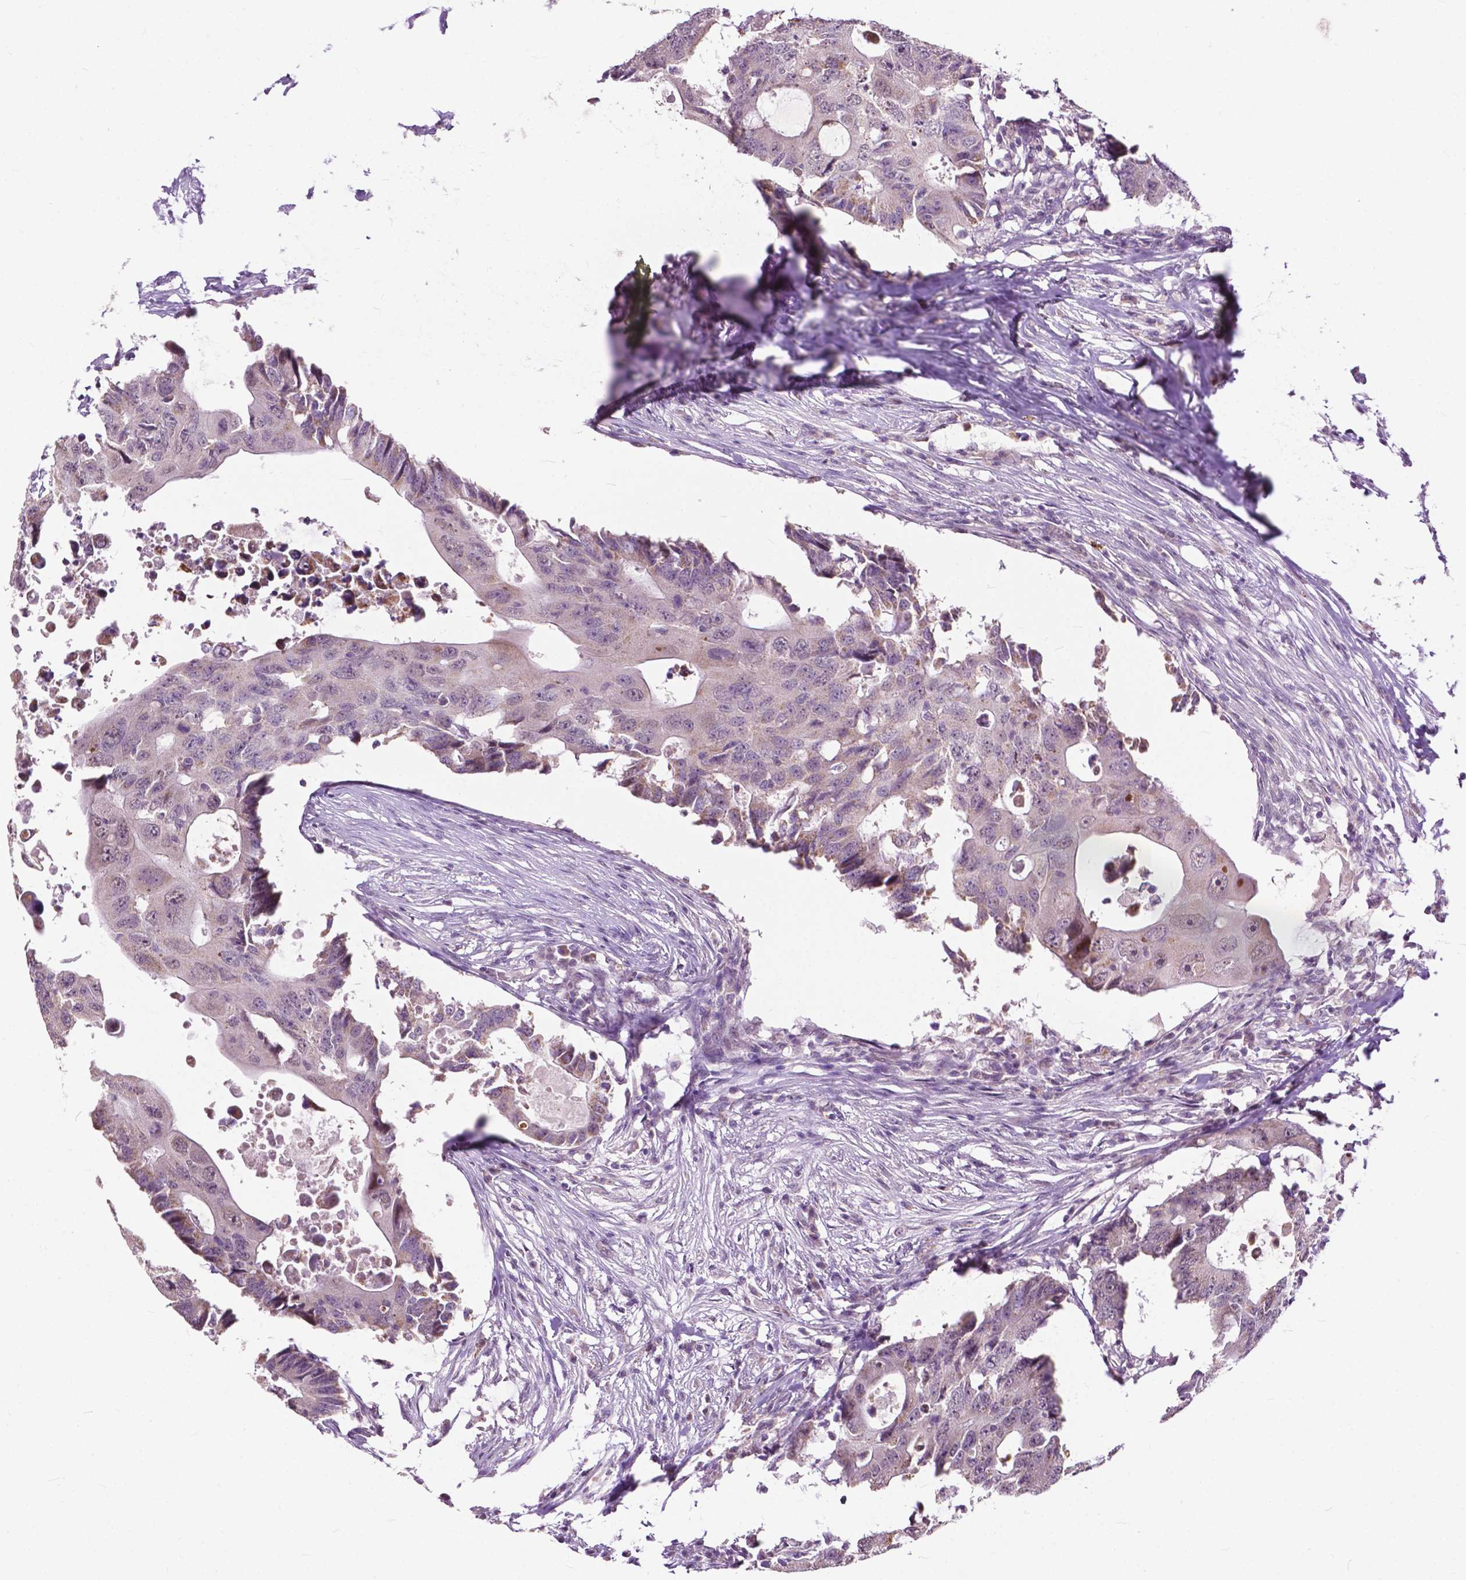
{"staining": {"intensity": "negative", "quantity": "none", "location": "none"}, "tissue": "colorectal cancer", "cell_type": "Tumor cells", "image_type": "cancer", "snomed": [{"axis": "morphology", "description": "Adenocarcinoma, NOS"}, {"axis": "topography", "description": "Colon"}], "caption": "There is no significant positivity in tumor cells of colorectal cancer (adenocarcinoma). (Stains: DAB IHC with hematoxylin counter stain, Microscopy: brightfield microscopy at high magnification).", "gene": "TTC9B", "patient": {"sex": "male", "age": 71}}